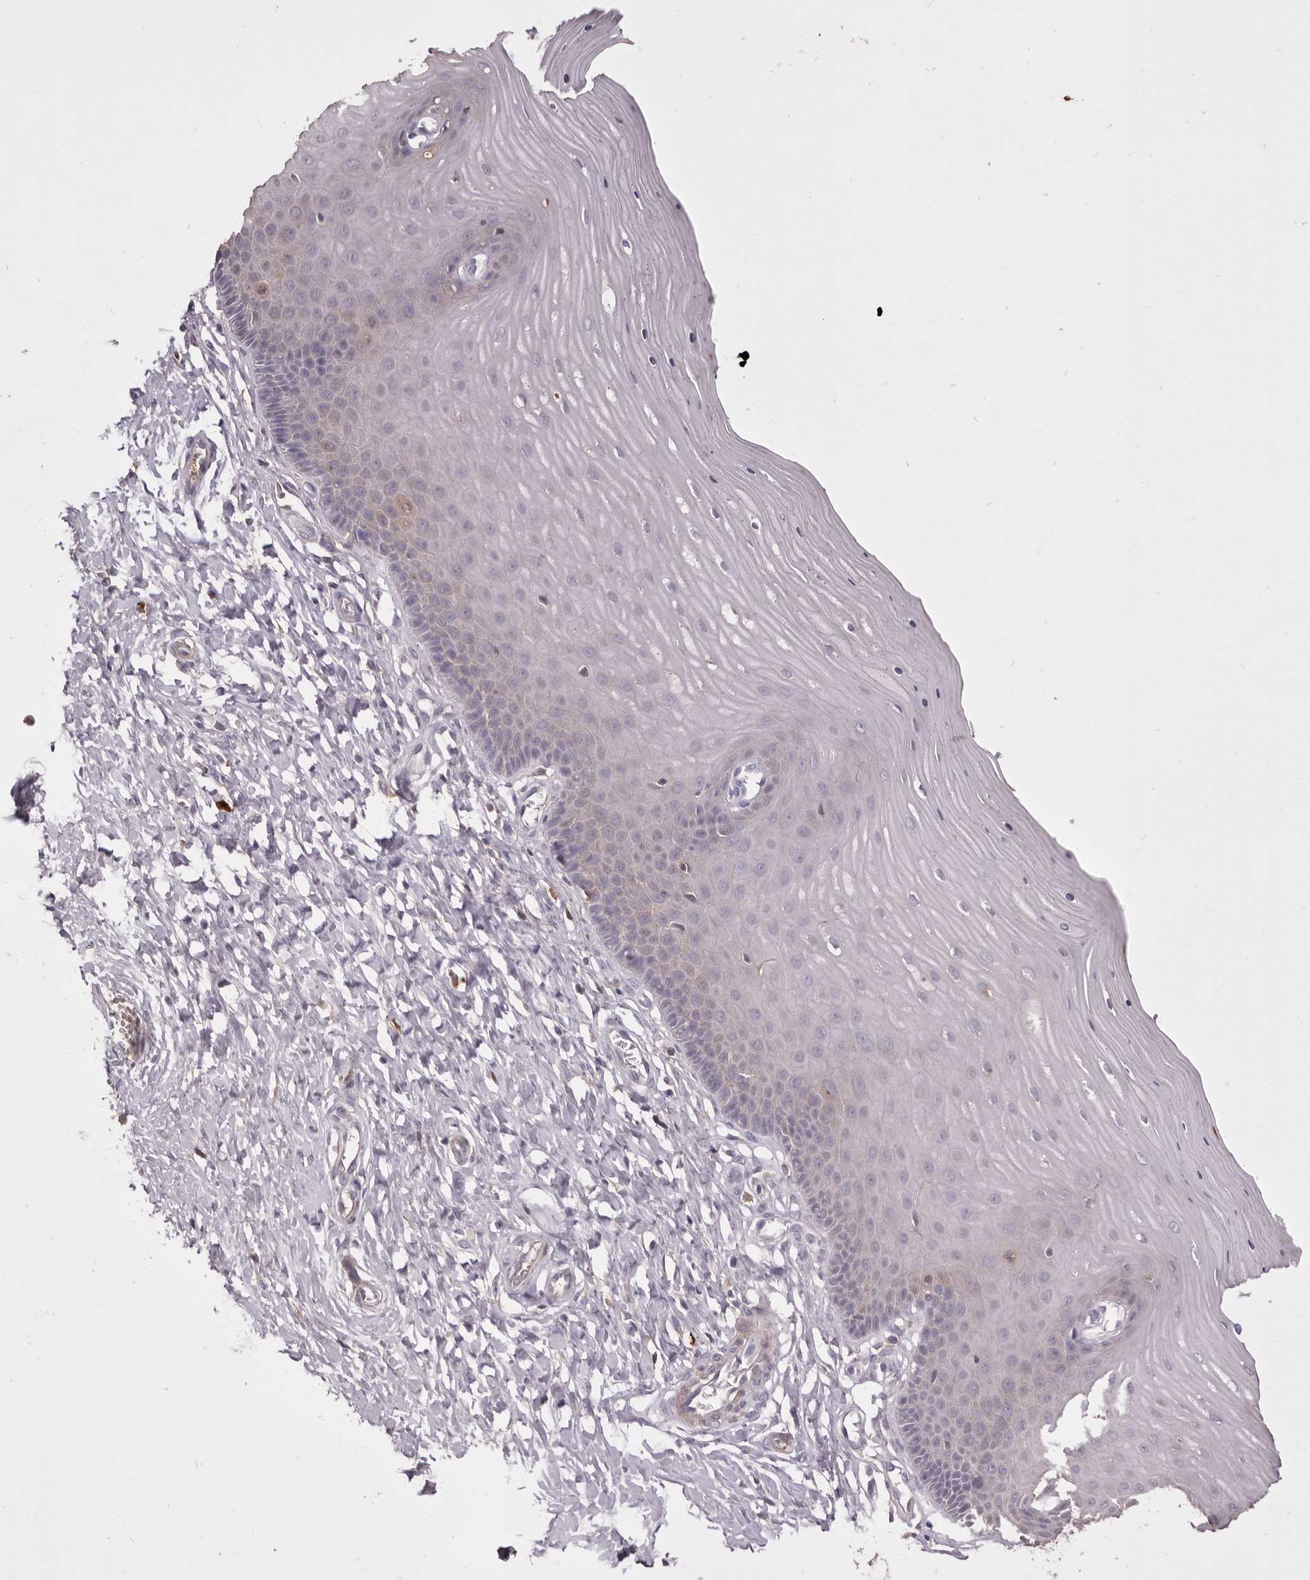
{"staining": {"intensity": "negative", "quantity": "none", "location": "none"}, "tissue": "cervix", "cell_type": "Glandular cells", "image_type": "normal", "snomed": [{"axis": "morphology", "description": "Normal tissue, NOS"}, {"axis": "topography", "description": "Cervix"}], "caption": "There is no significant expression in glandular cells of cervix. (DAB IHC, high magnification).", "gene": "HCAR2", "patient": {"sex": "female", "age": 55}}